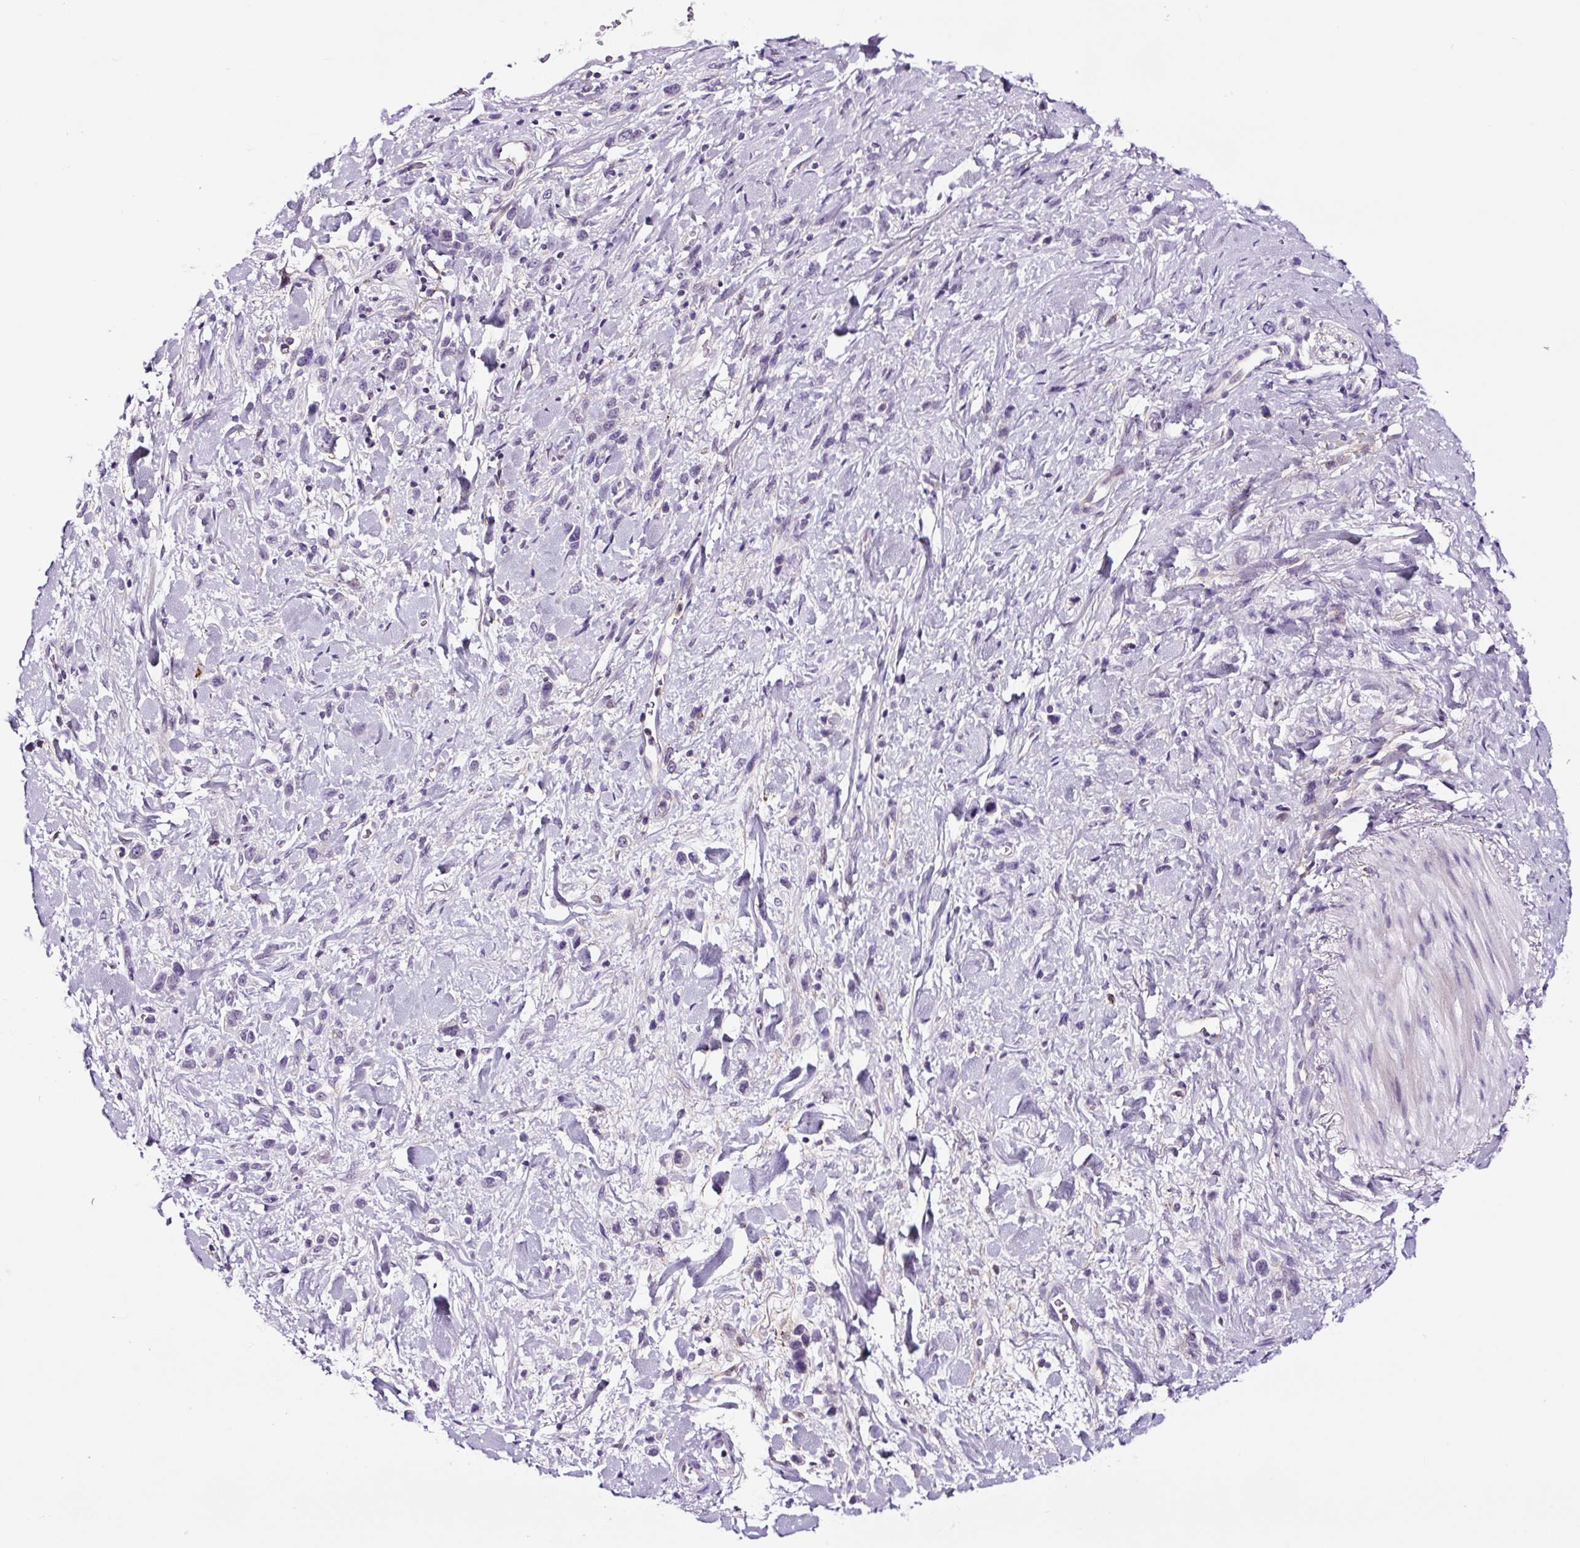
{"staining": {"intensity": "negative", "quantity": "none", "location": "none"}, "tissue": "stomach cancer", "cell_type": "Tumor cells", "image_type": "cancer", "snomed": [{"axis": "morphology", "description": "Adenocarcinoma, NOS"}, {"axis": "topography", "description": "Stomach"}], "caption": "Micrograph shows no significant protein staining in tumor cells of stomach adenocarcinoma.", "gene": "TAFA3", "patient": {"sex": "female", "age": 65}}